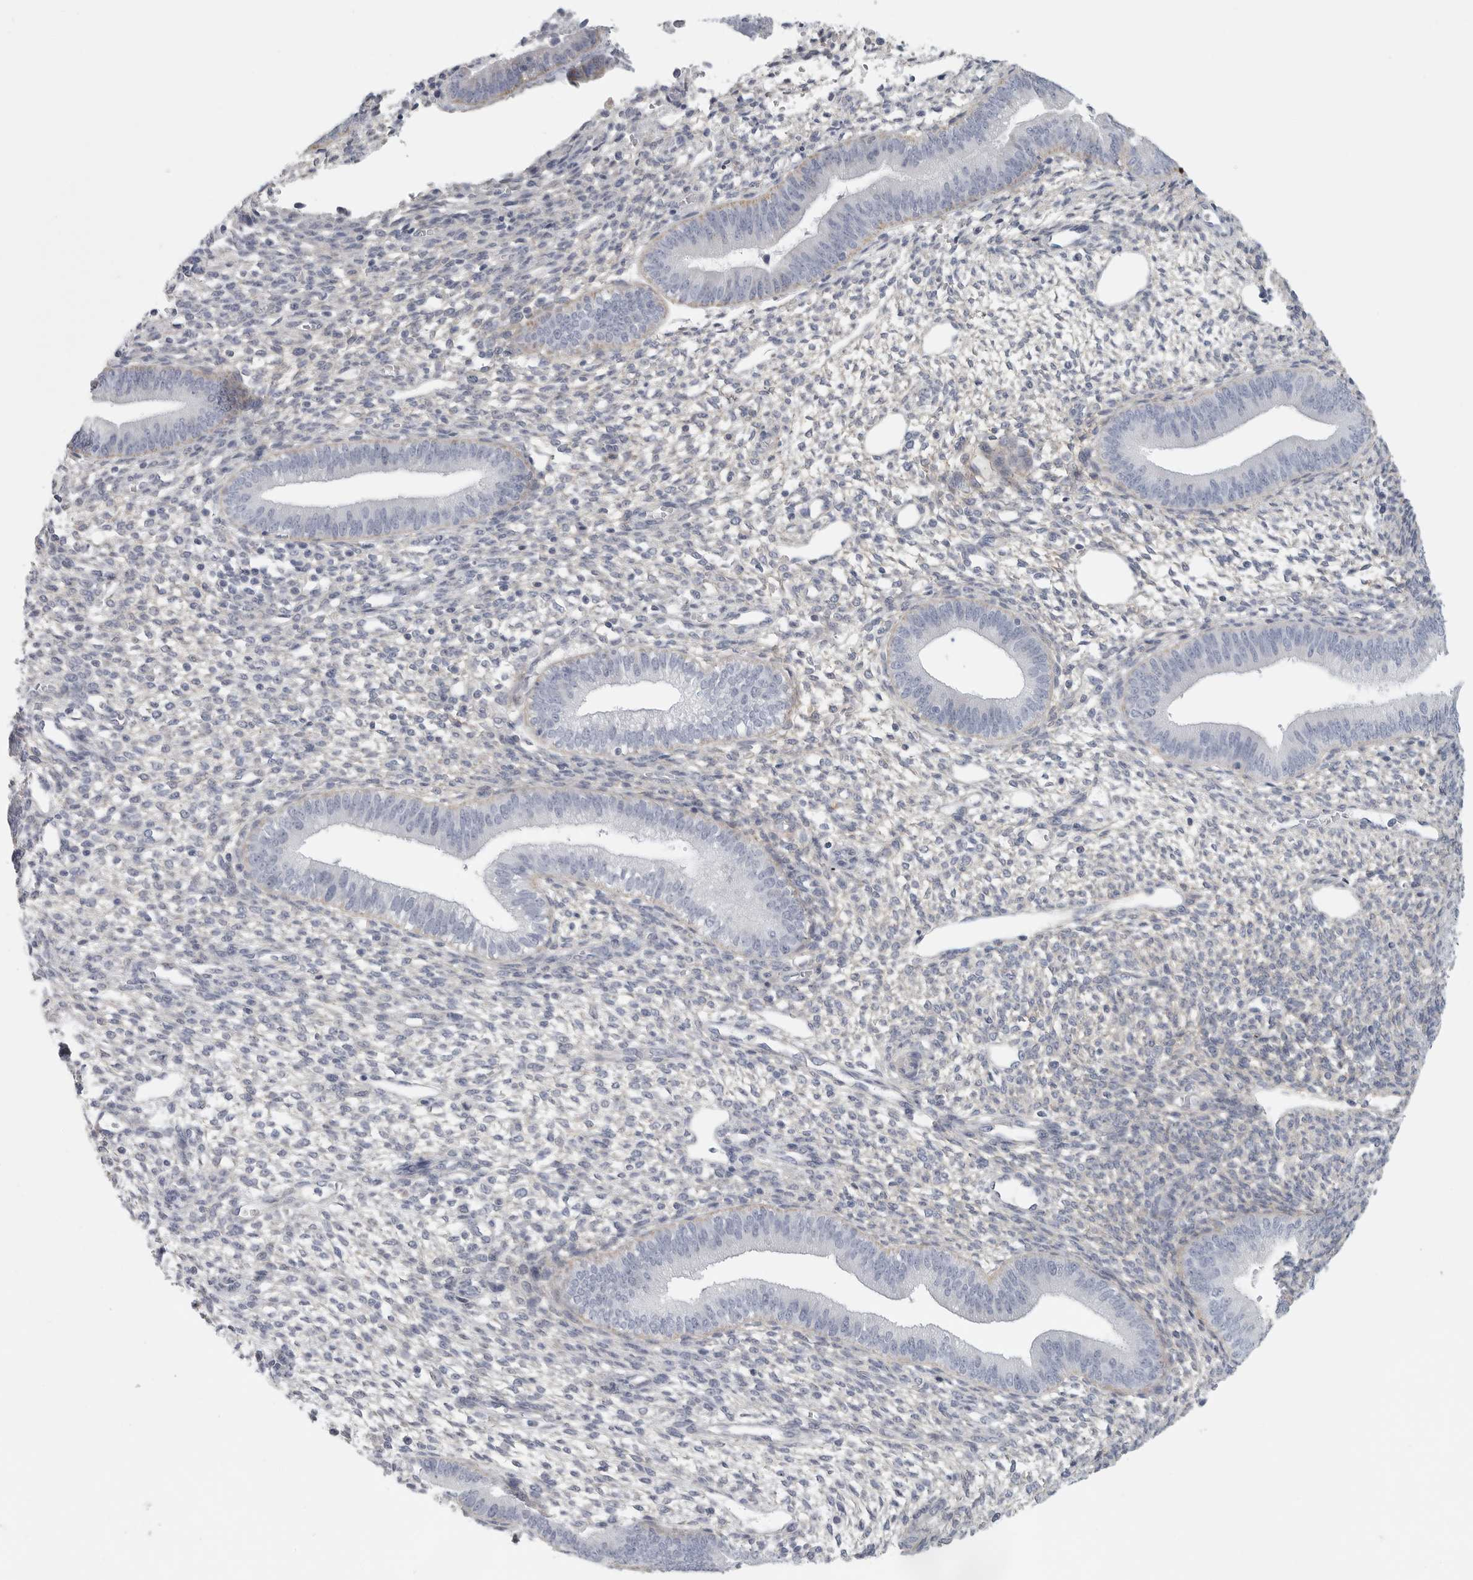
{"staining": {"intensity": "negative", "quantity": "none", "location": "none"}, "tissue": "endometrium", "cell_type": "Cells in endometrial stroma", "image_type": "normal", "snomed": [{"axis": "morphology", "description": "Normal tissue, NOS"}, {"axis": "topography", "description": "Endometrium"}], "caption": "An immunohistochemistry (IHC) micrograph of benign endometrium is shown. There is no staining in cells in endometrial stroma of endometrium. Brightfield microscopy of immunohistochemistry stained with DAB (brown) and hematoxylin (blue), captured at high magnification.", "gene": "TNR", "patient": {"sex": "female", "age": 46}}